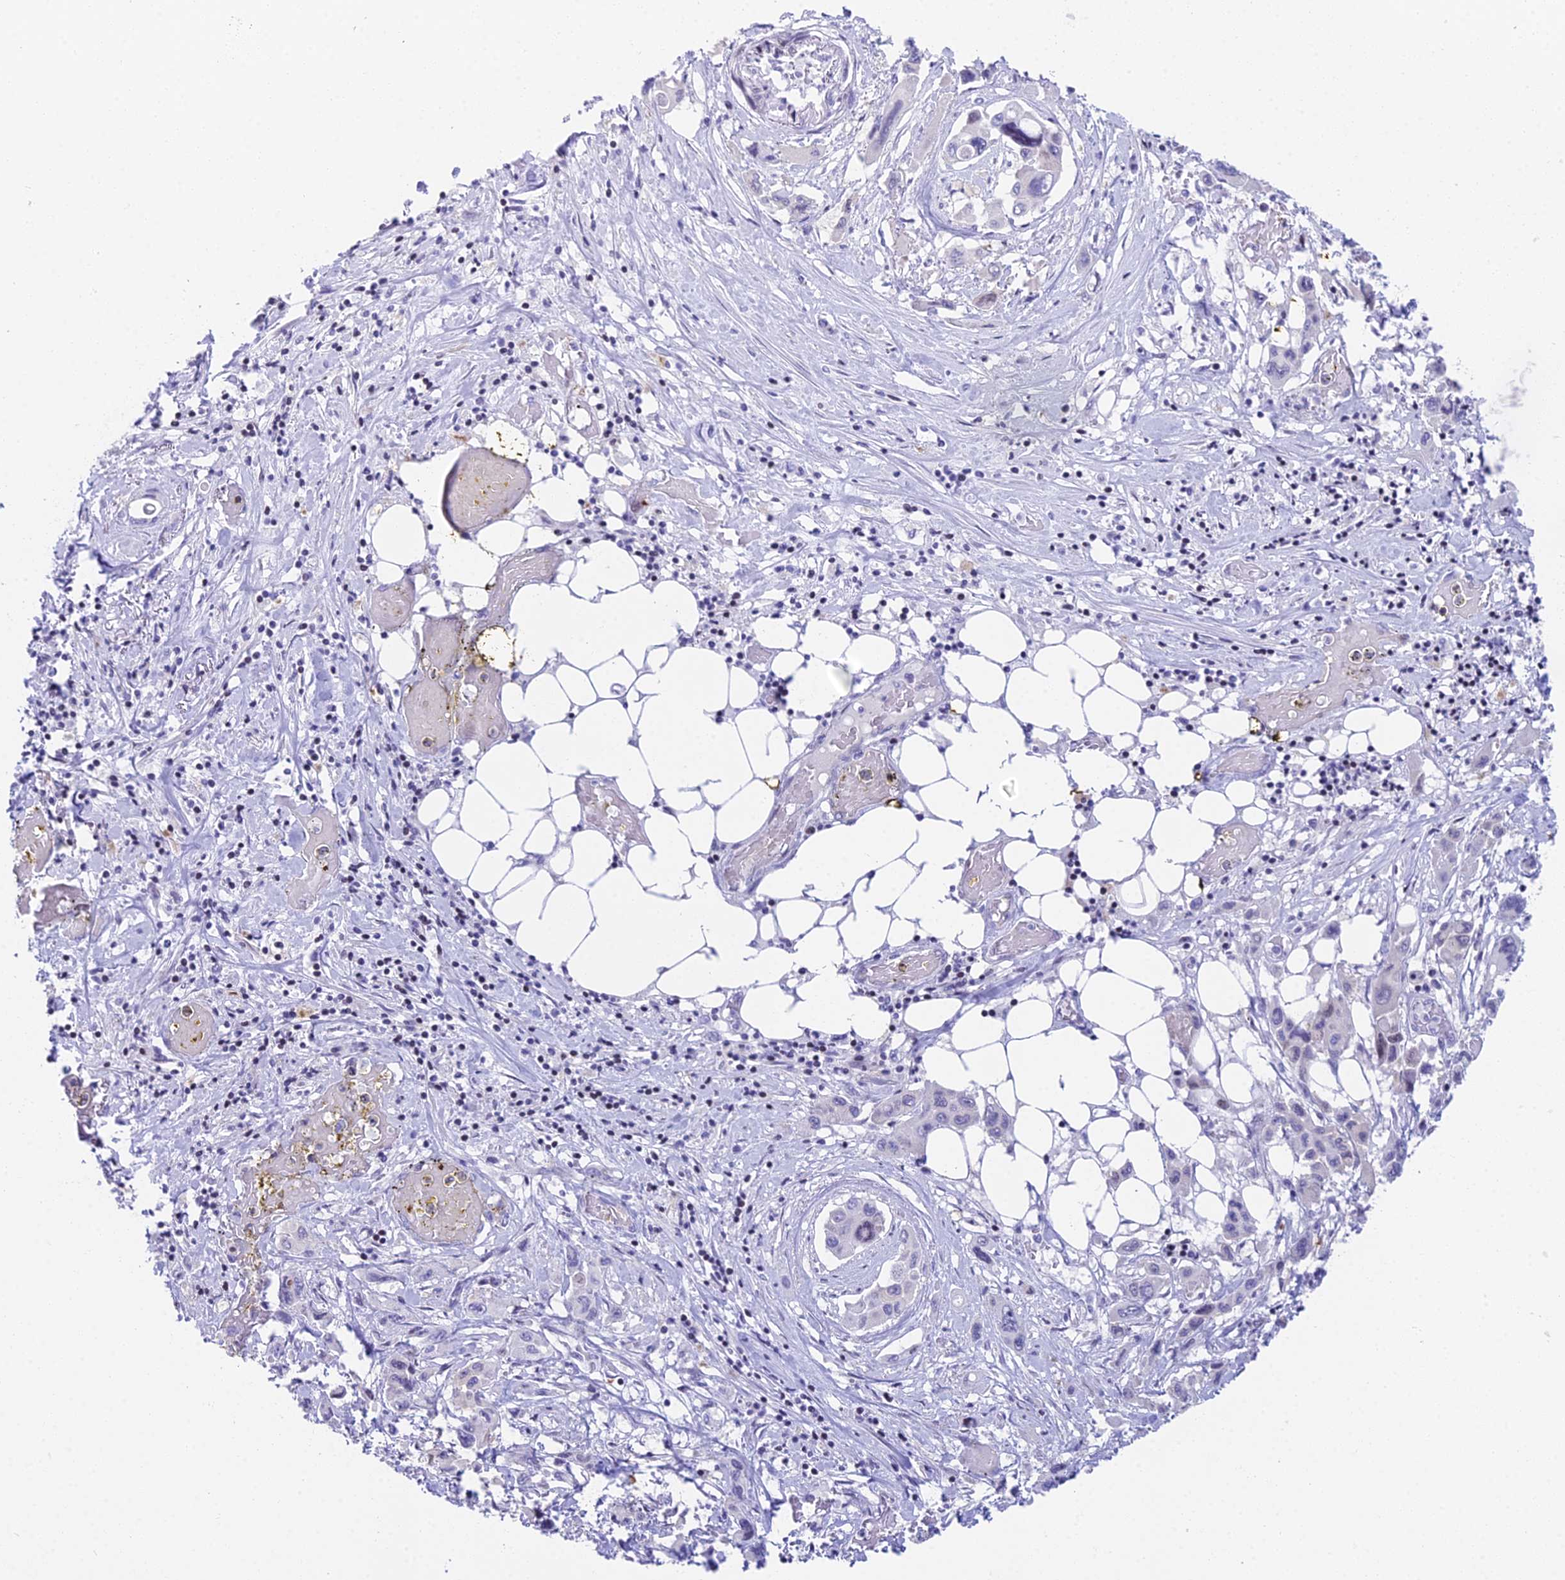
{"staining": {"intensity": "negative", "quantity": "none", "location": "none"}, "tissue": "pancreatic cancer", "cell_type": "Tumor cells", "image_type": "cancer", "snomed": [{"axis": "morphology", "description": "Adenocarcinoma, NOS"}, {"axis": "topography", "description": "Pancreas"}], "caption": "An image of human pancreatic adenocarcinoma is negative for staining in tumor cells.", "gene": "CC2D2A", "patient": {"sex": "male", "age": 92}}